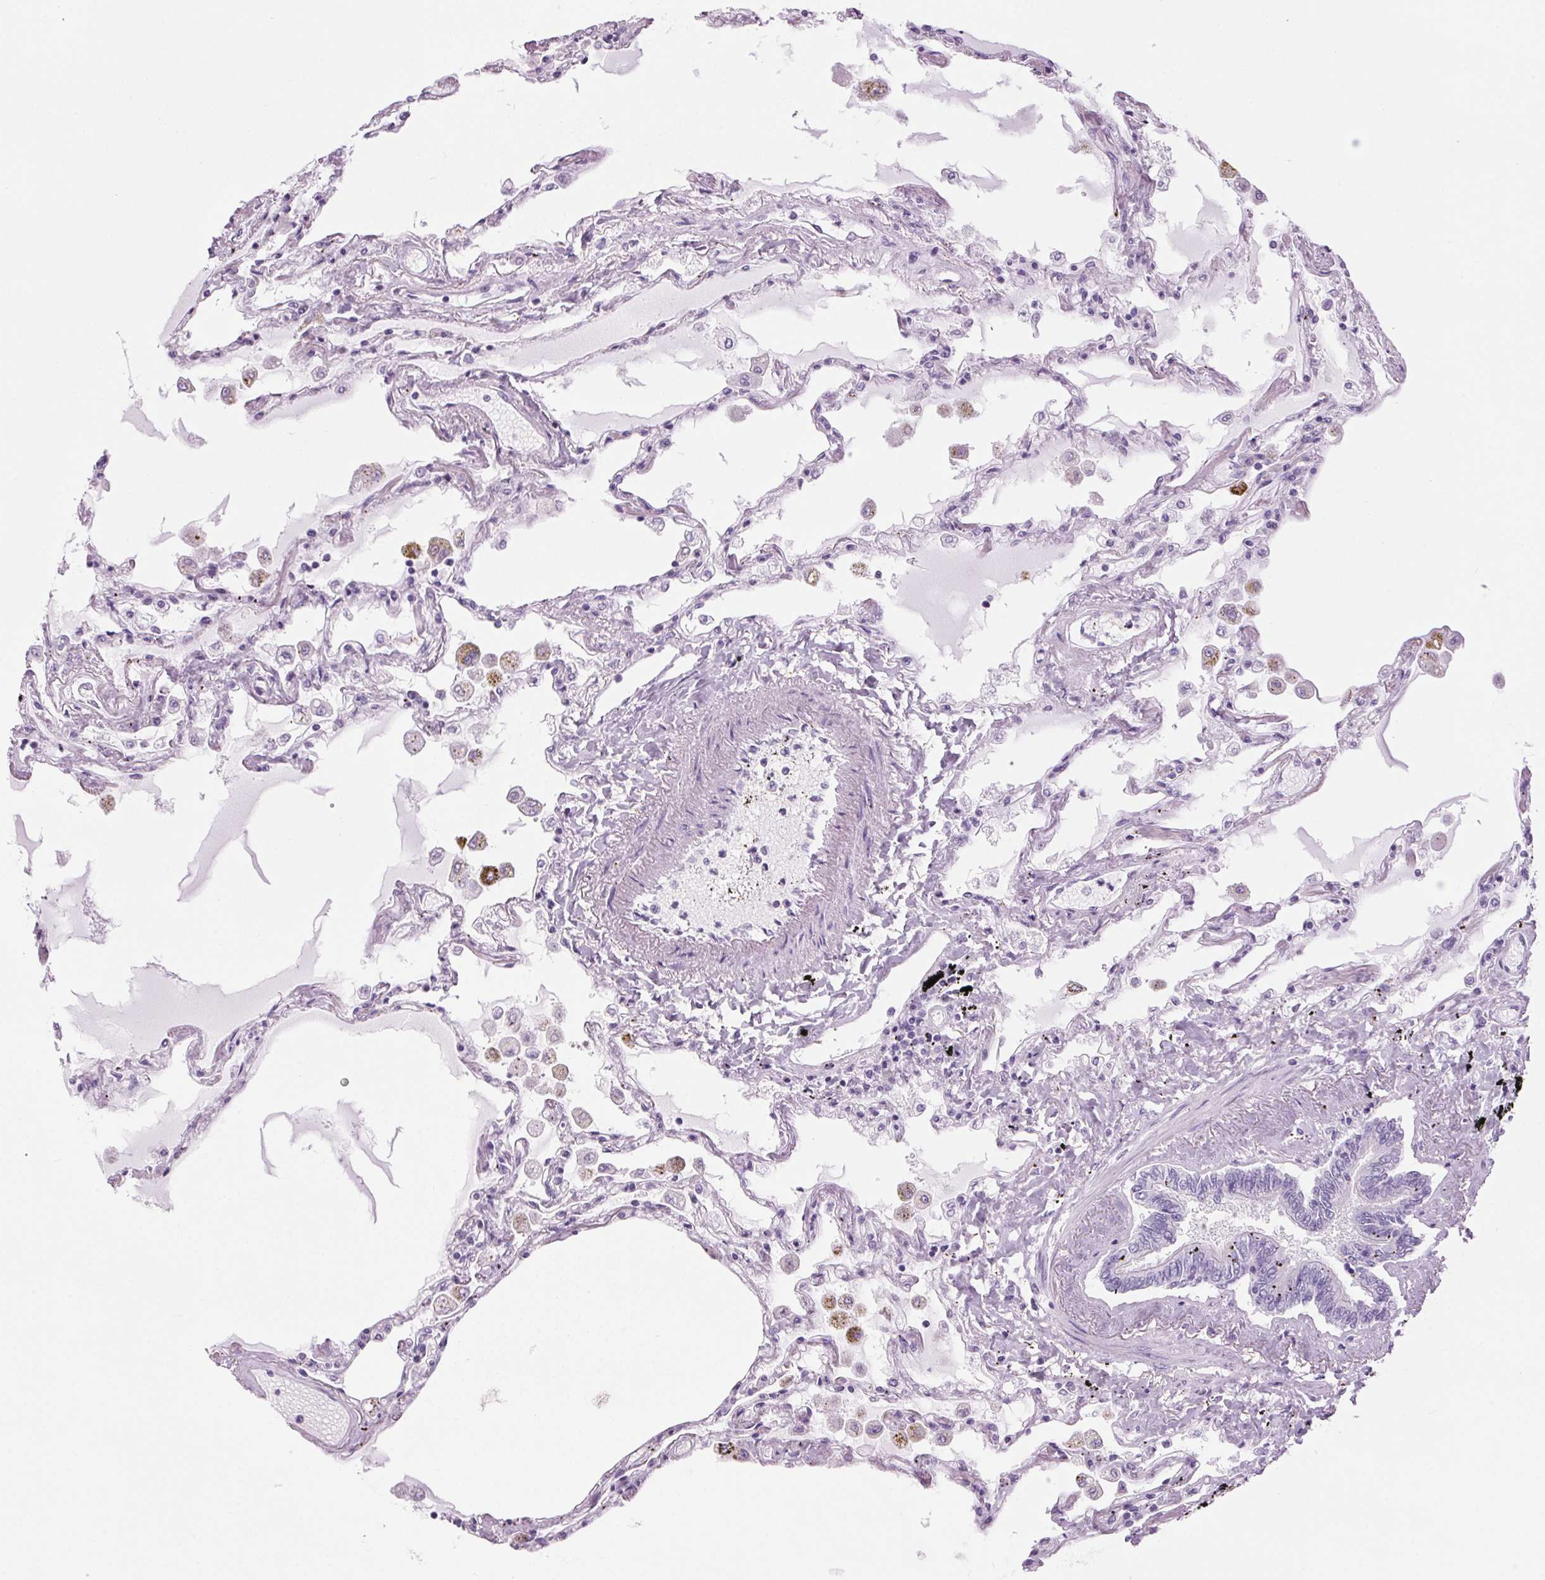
{"staining": {"intensity": "negative", "quantity": "none", "location": "none"}, "tissue": "lung", "cell_type": "Alveolar cells", "image_type": "normal", "snomed": [{"axis": "morphology", "description": "Normal tissue, NOS"}, {"axis": "morphology", "description": "Adenocarcinoma, NOS"}, {"axis": "topography", "description": "Cartilage tissue"}, {"axis": "topography", "description": "Lung"}], "caption": "An immunohistochemistry photomicrograph of normal lung is shown. There is no staining in alveolar cells of lung.", "gene": "PPP1R1A", "patient": {"sex": "female", "age": 67}}